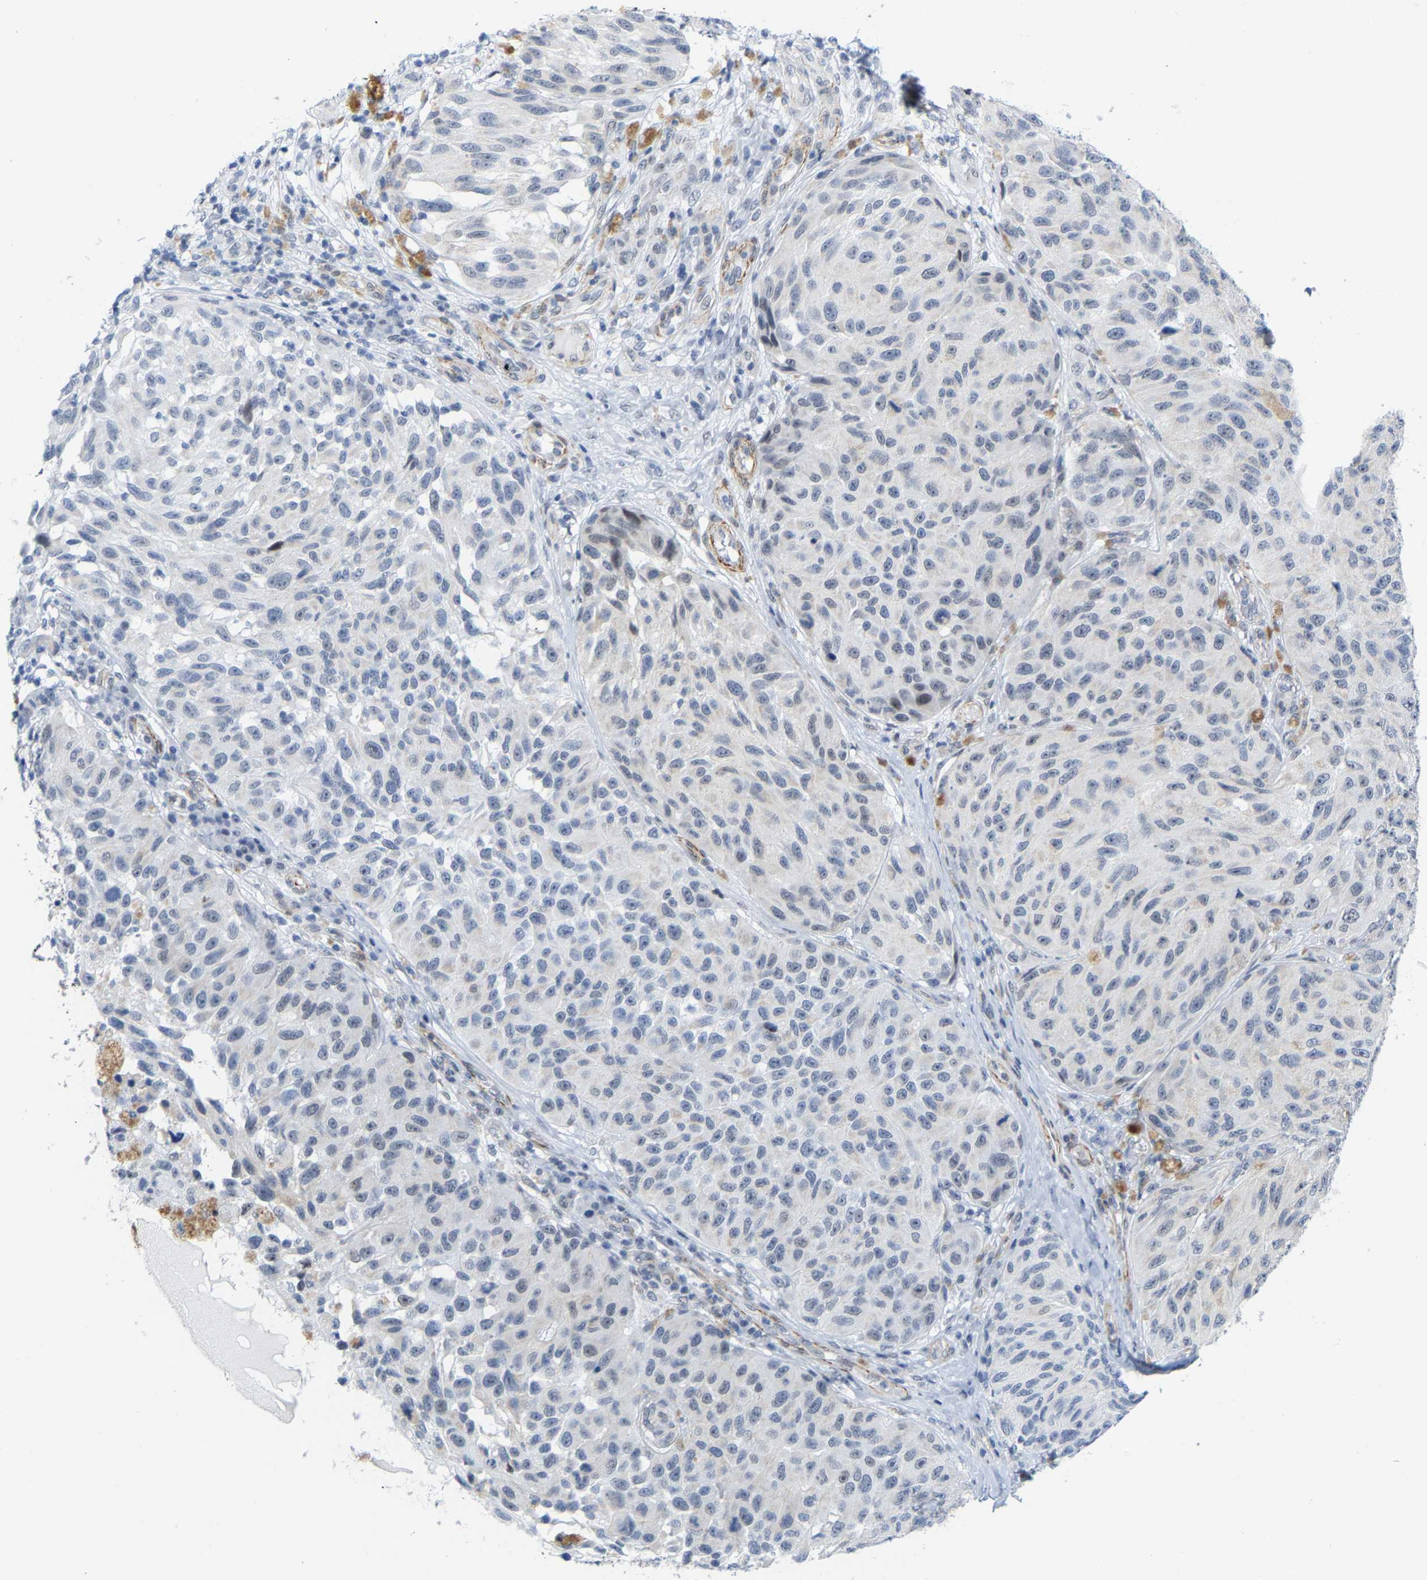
{"staining": {"intensity": "negative", "quantity": "none", "location": "none"}, "tissue": "melanoma", "cell_type": "Tumor cells", "image_type": "cancer", "snomed": [{"axis": "morphology", "description": "Malignant melanoma, NOS"}, {"axis": "topography", "description": "Skin"}], "caption": "Protein analysis of malignant melanoma displays no significant positivity in tumor cells.", "gene": "FAM180A", "patient": {"sex": "female", "age": 73}}